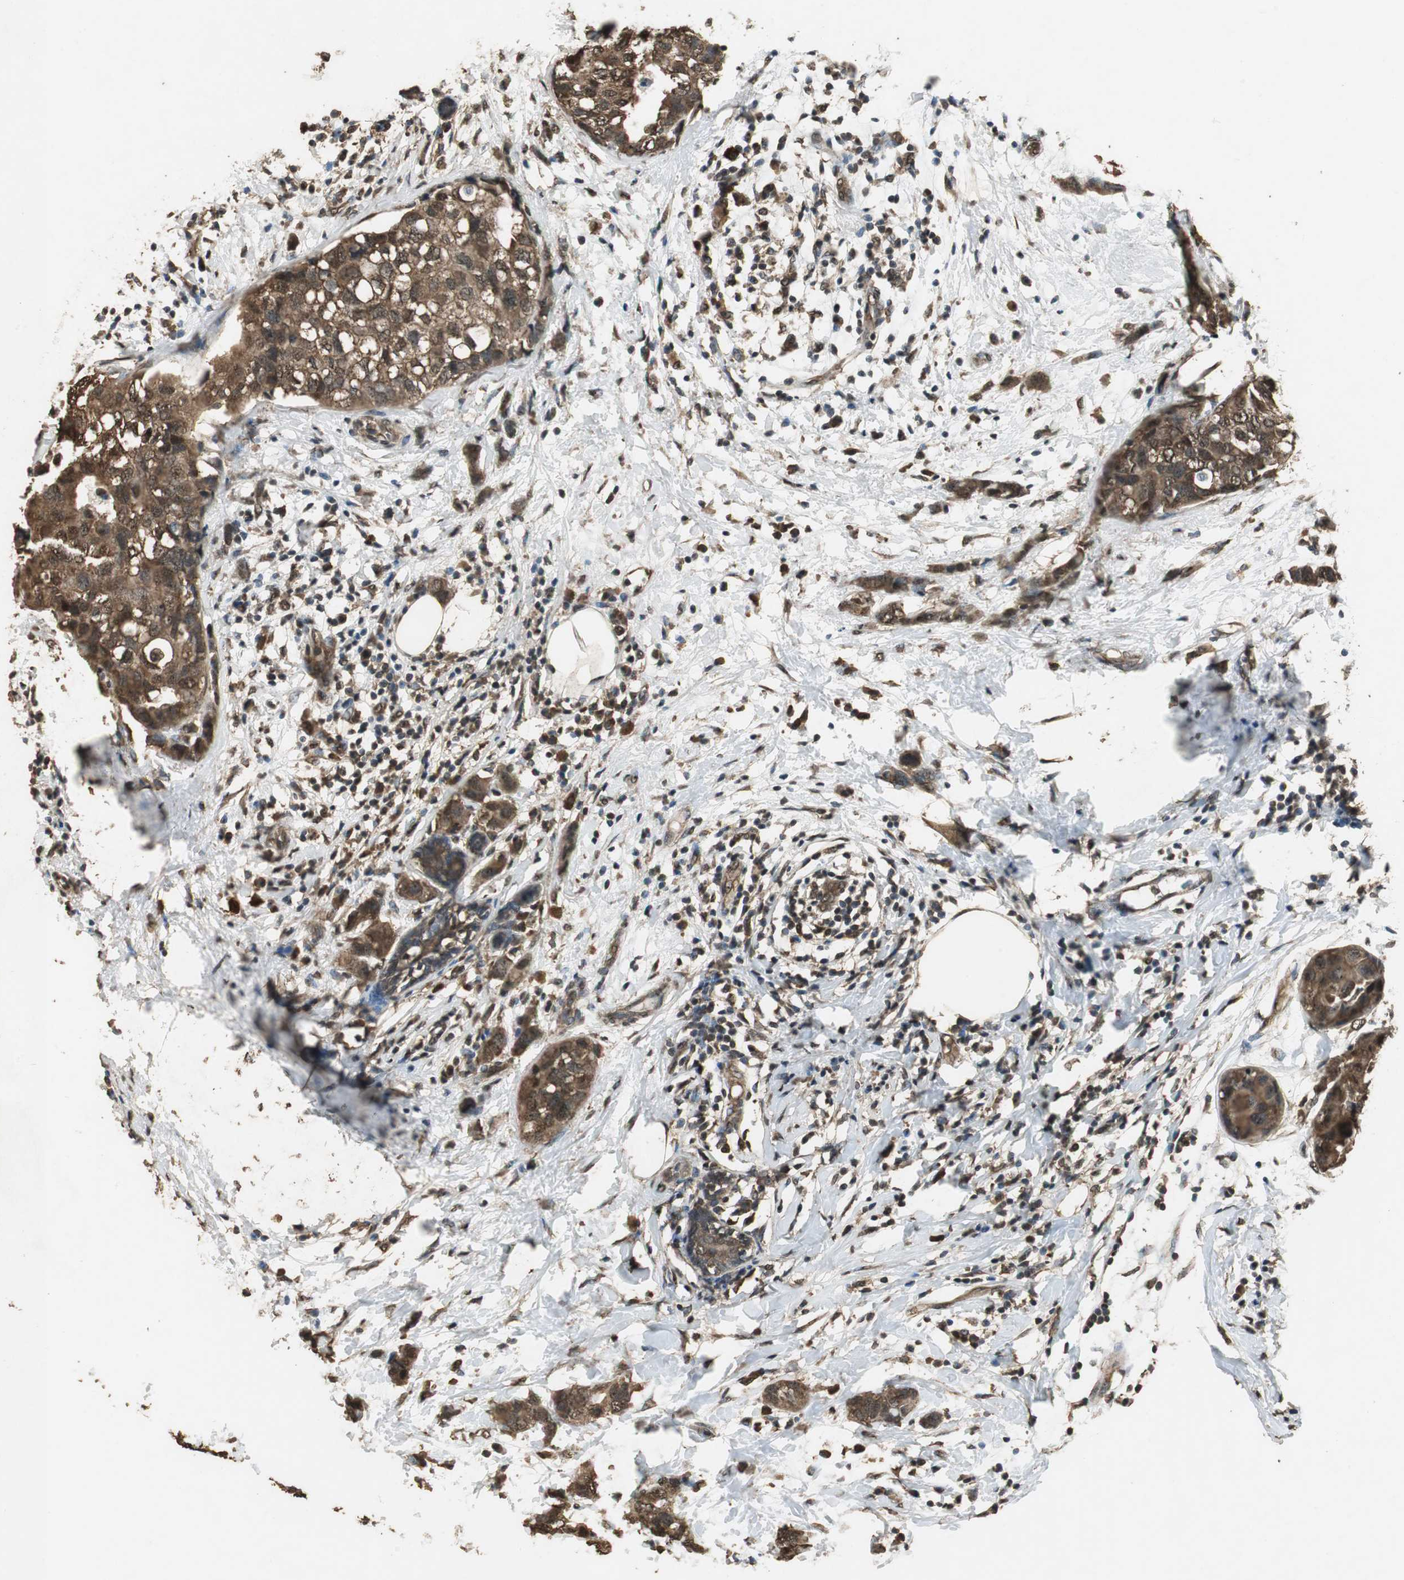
{"staining": {"intensity": "strong", "quantity": ">75%", "location": "cytoplasmic/membranous,nuclear"}, "tissue": "breast cancer", "cell_type": "Tumor cells", "image_type": "cancer", "snomed": [{"axis": "morphology", "description": "Normal tissue, NOS"}, {"axis": "morphology", "description": "Duct carcinoma"}, {"axis": "topography", "description": "Breast"}], "caption": "The image shows immunohistochemical staining of breast cancer (invasive ductal carcinoma). There is strong cytoplasmic/membranous and nuclear expression is appreciated in approximately >75% of tumor cells. (Brightfield microscopy of DAB IHC at high magnification).", "gene": "PPP1R13B", "patient": {"sex": "female", "age": 50}}